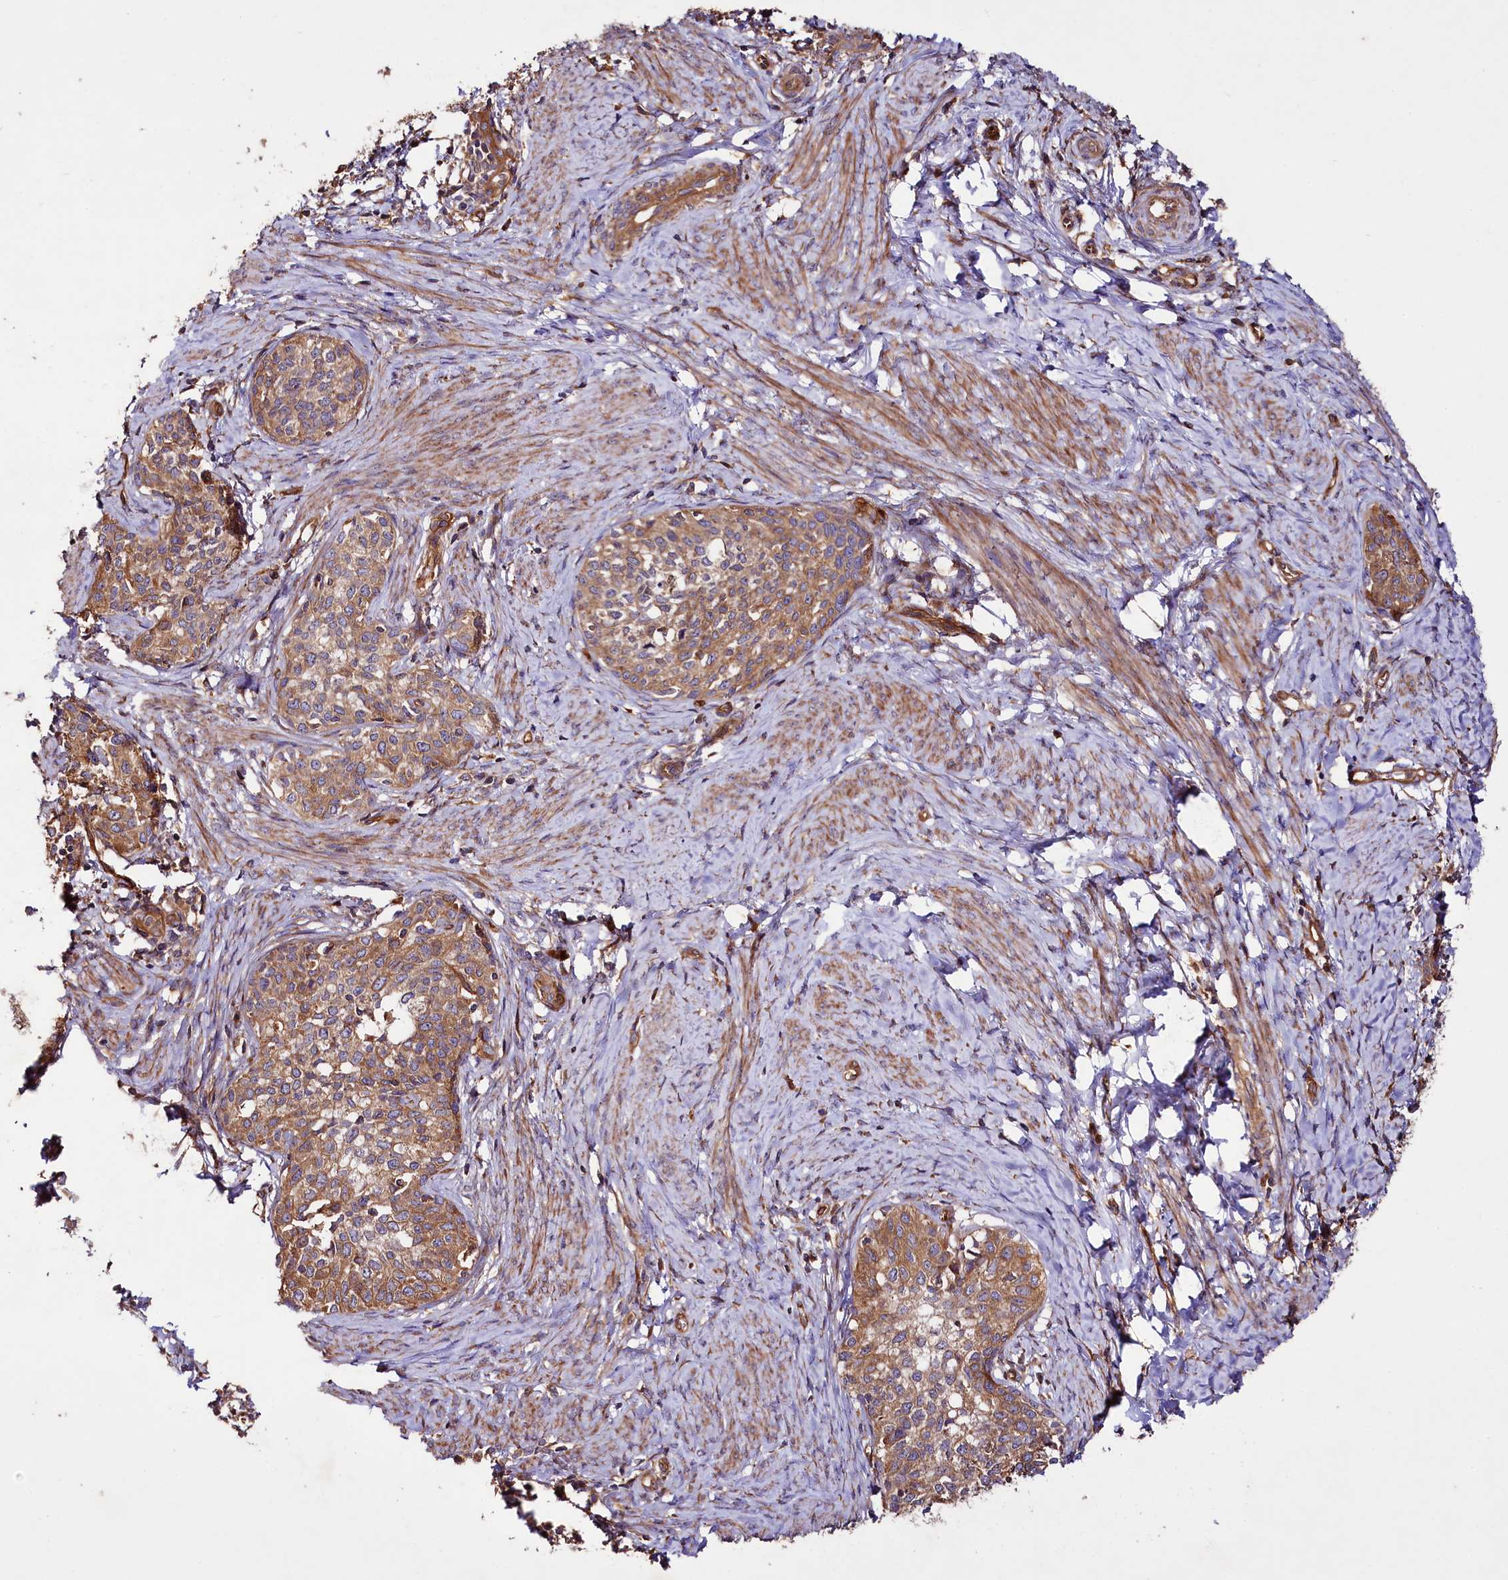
{"staining": {"intensity": "moderate", "quantity": ">75%", "location": "cytoplasmic/membranous"}, "tissue": "cervical cancer", "cell_type": "Tumor cells", "image_type": "cancer", "snomed": [{"axis": "morphology", "description": "Squamous cell carcinoma, NOS"}, {"axis": "morphology", "description": "Adenocarcinoma, NOS"}, {"axis": "topography", "description": "Cervix"}], "caption": "Immunohistochemistry of human cervical cancer displays medium levels of moderate cytoplasmic/membranous positivity in approximately >75% of tumor cells. (Brightfield microscopy of DAB IHC at high magnification).", "gene": "CEP295", "patient": {"sex": "female", "age": 52}}